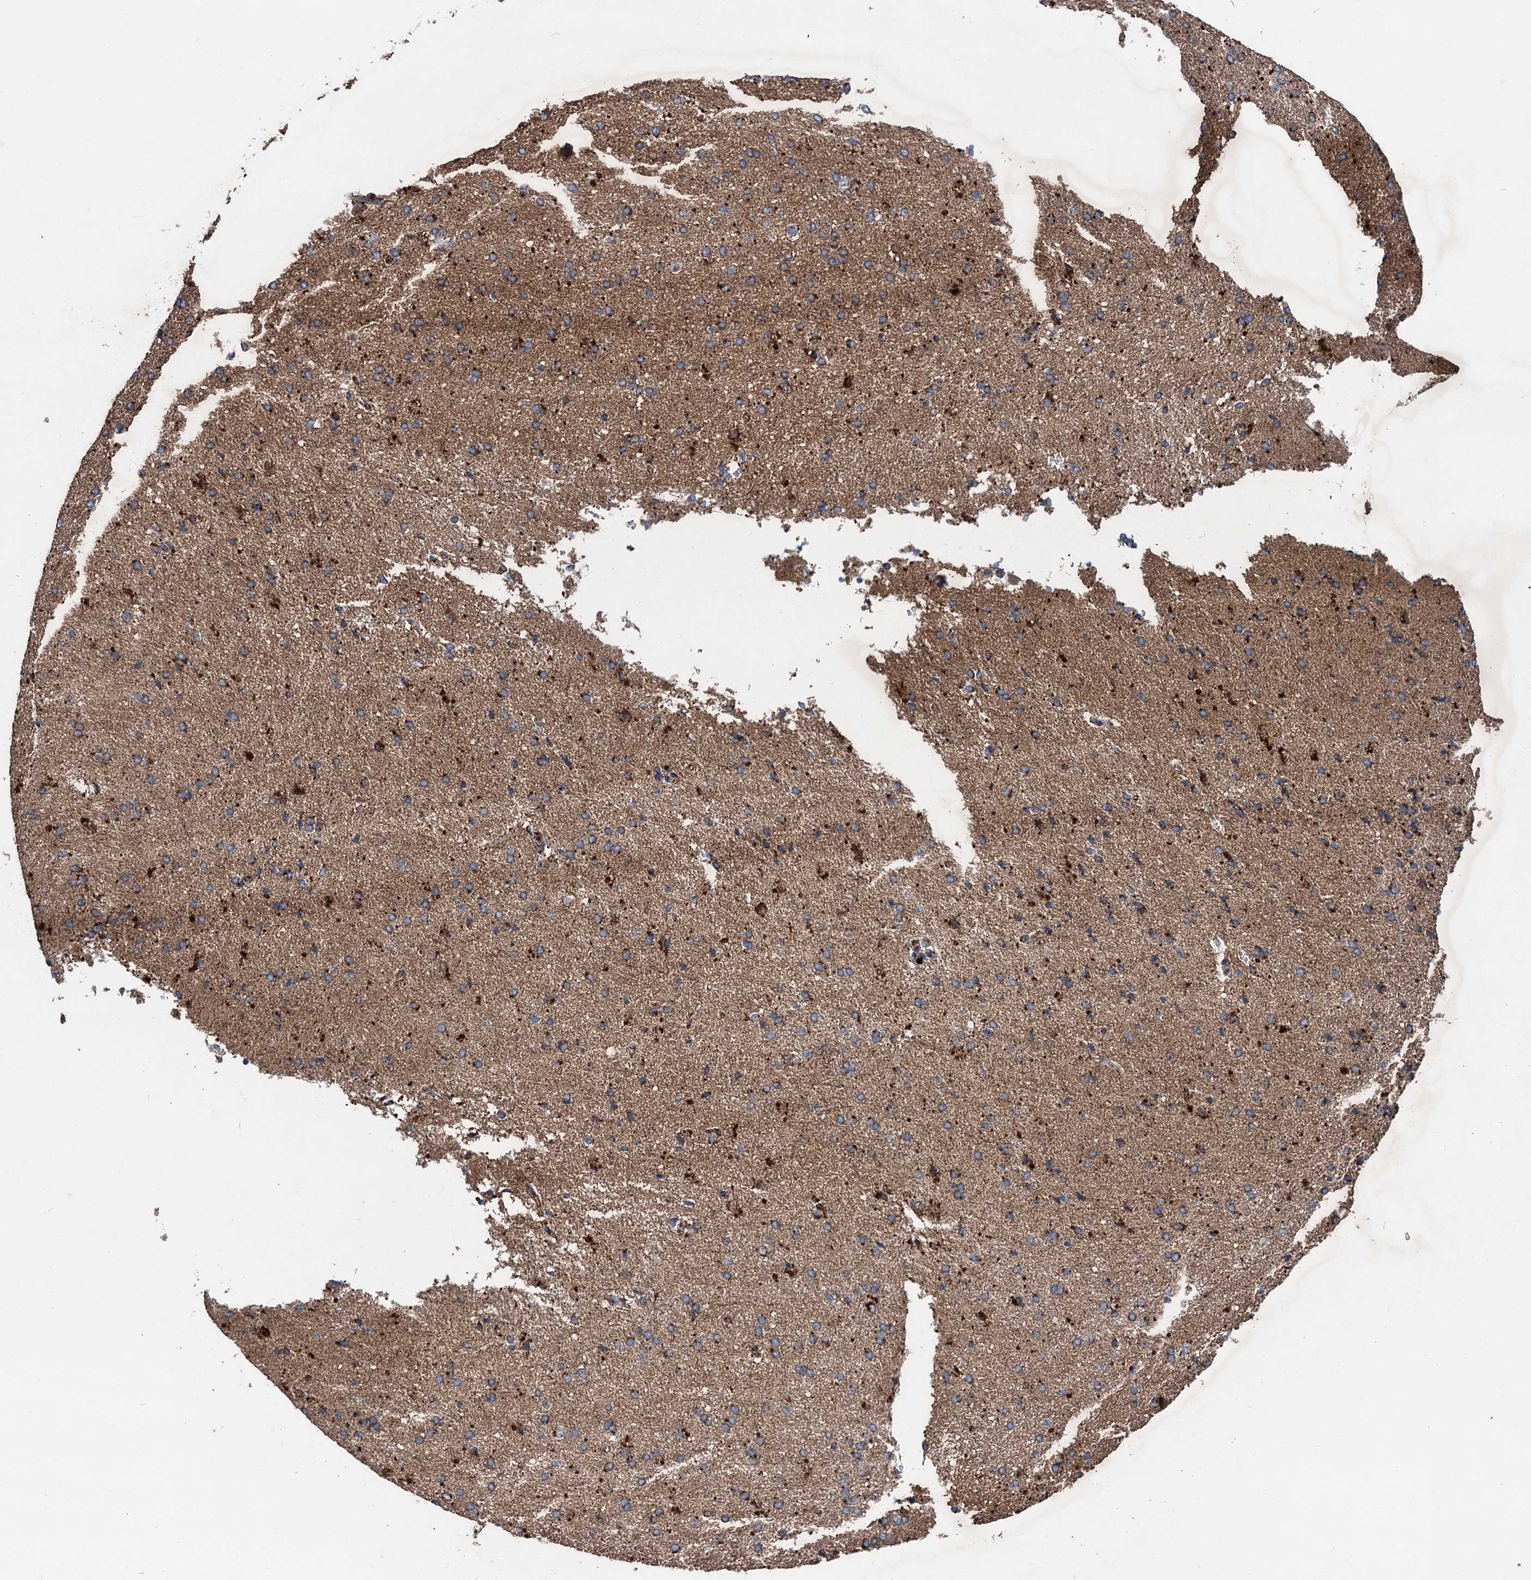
{"staining": {"intensity": "moderate", "quantity": ">75%", "location": "cytoplasmic/membranous"}, "tissue": "cerebral cortex", "cell_type": "Endothelial cells", "image_type": "normal", "snomed": [{"axis": "morphology", "description": "Normal tissue, NOS"}, {"axis": "topography", "description": "Cerebral cortex"}], "caption": "Immunohistochemical staining of unremarkable cerebral cortex exhibits medium levels of moderate cytoplasmic/membranous expression in about >75% of endothelial cells.", "gene": "DGLUCY", "patient": {"sex": "male", "age": 62}}